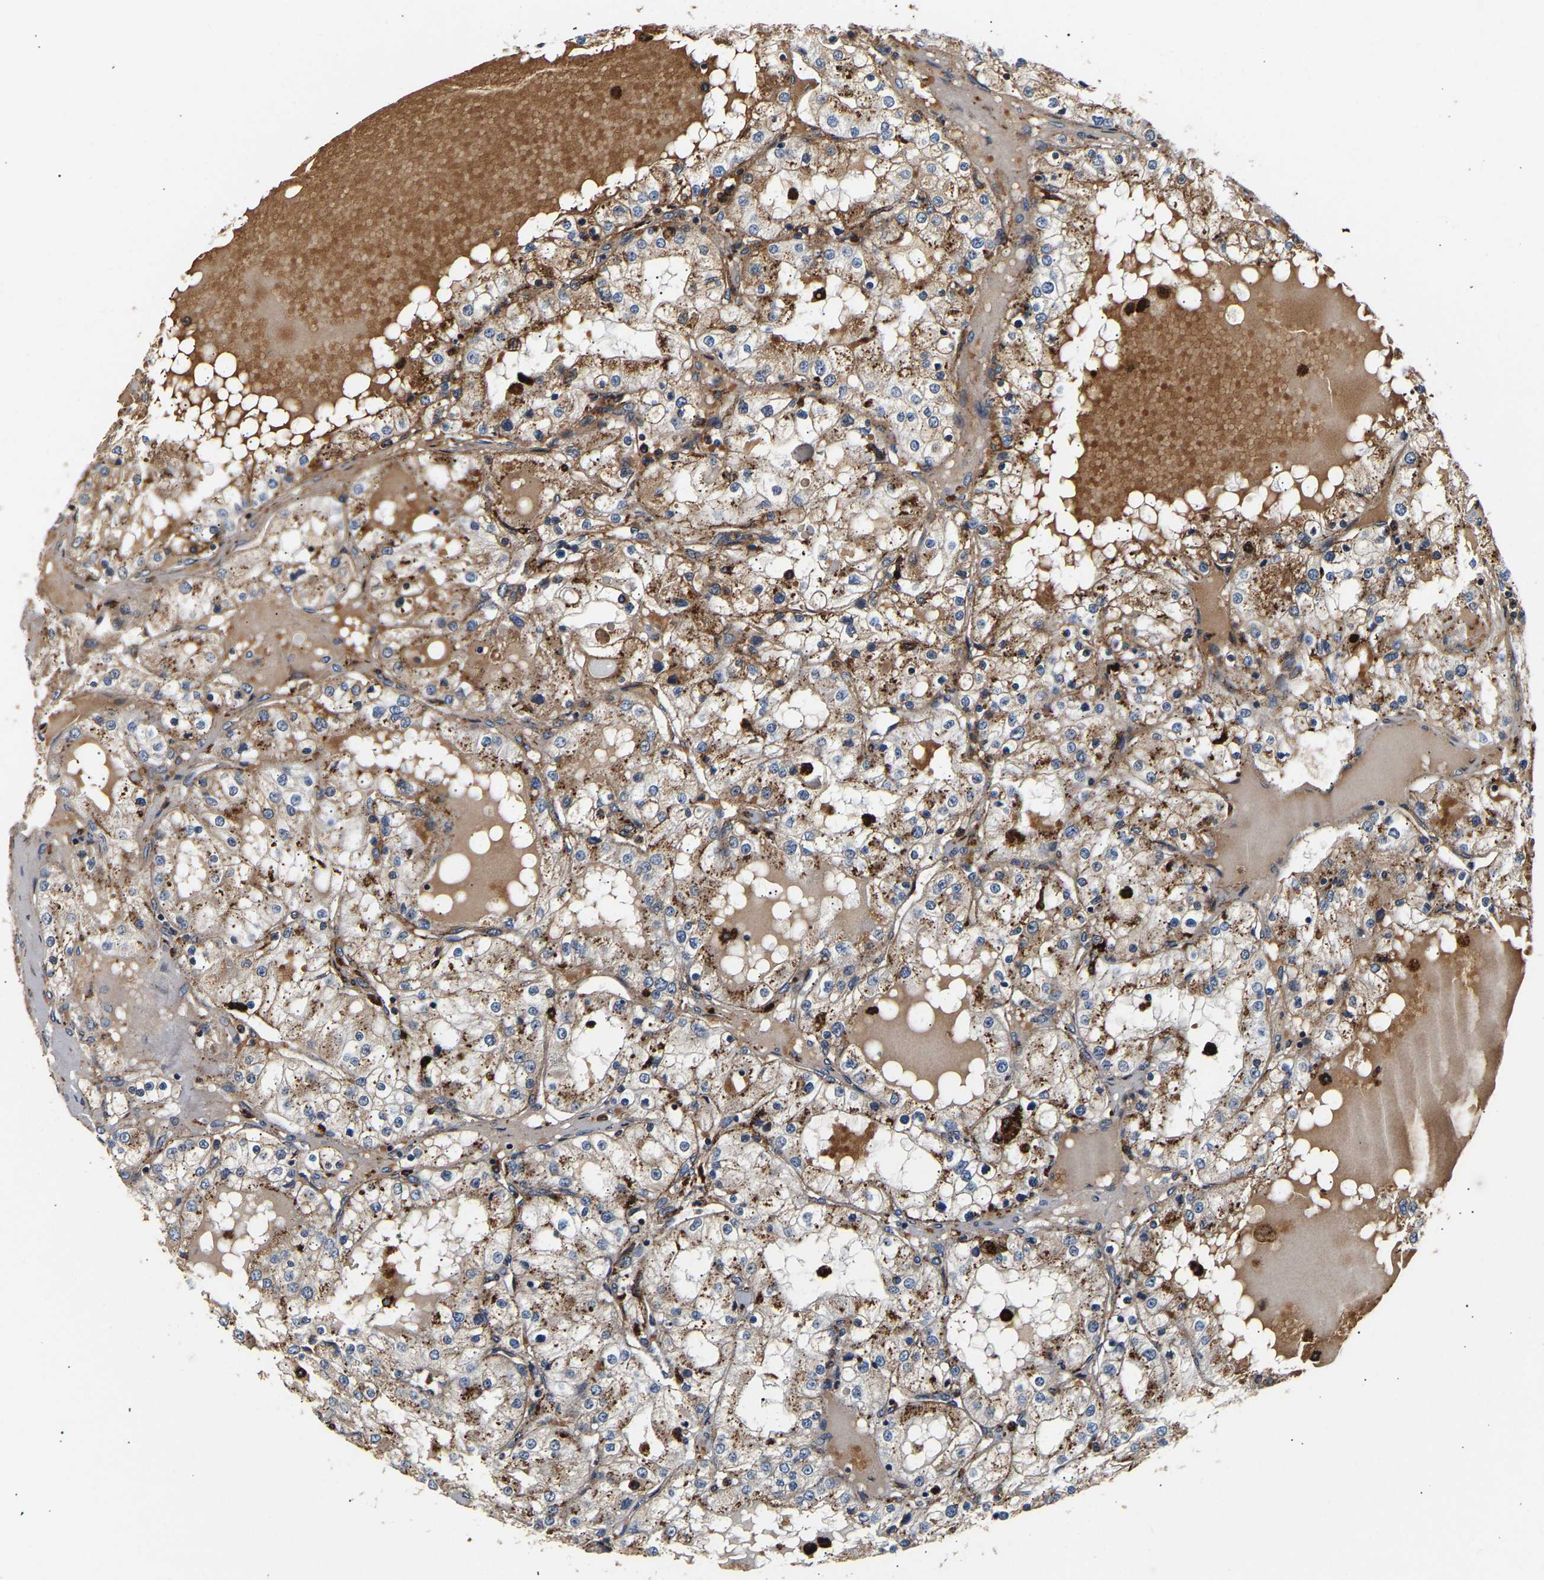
{"staining": {"intensity": "moderate", "quantity": ">75%", "location": "cytoplasmic/membranous"}, "tissue": "renal cancer", "cell_type": "Tumor cells", "image_type": "cancer", "snomed": [{"axis": "morphology", "description": "Adenocarcinoma, NOS"}, {"axis": "topography", "description": "Kidney"}], "caption": "High-magnification brightfield microscopy of adenocarcinoma (renal) stained with DAB (brown) and counterstained with hematoxylin (blue). tumor cells exhibit moderate cytoplasmic/membranous positivity is present in approximately>75% of cells.", "gene": "SMU1", "patient": {"sex": "male", "age": 68}}